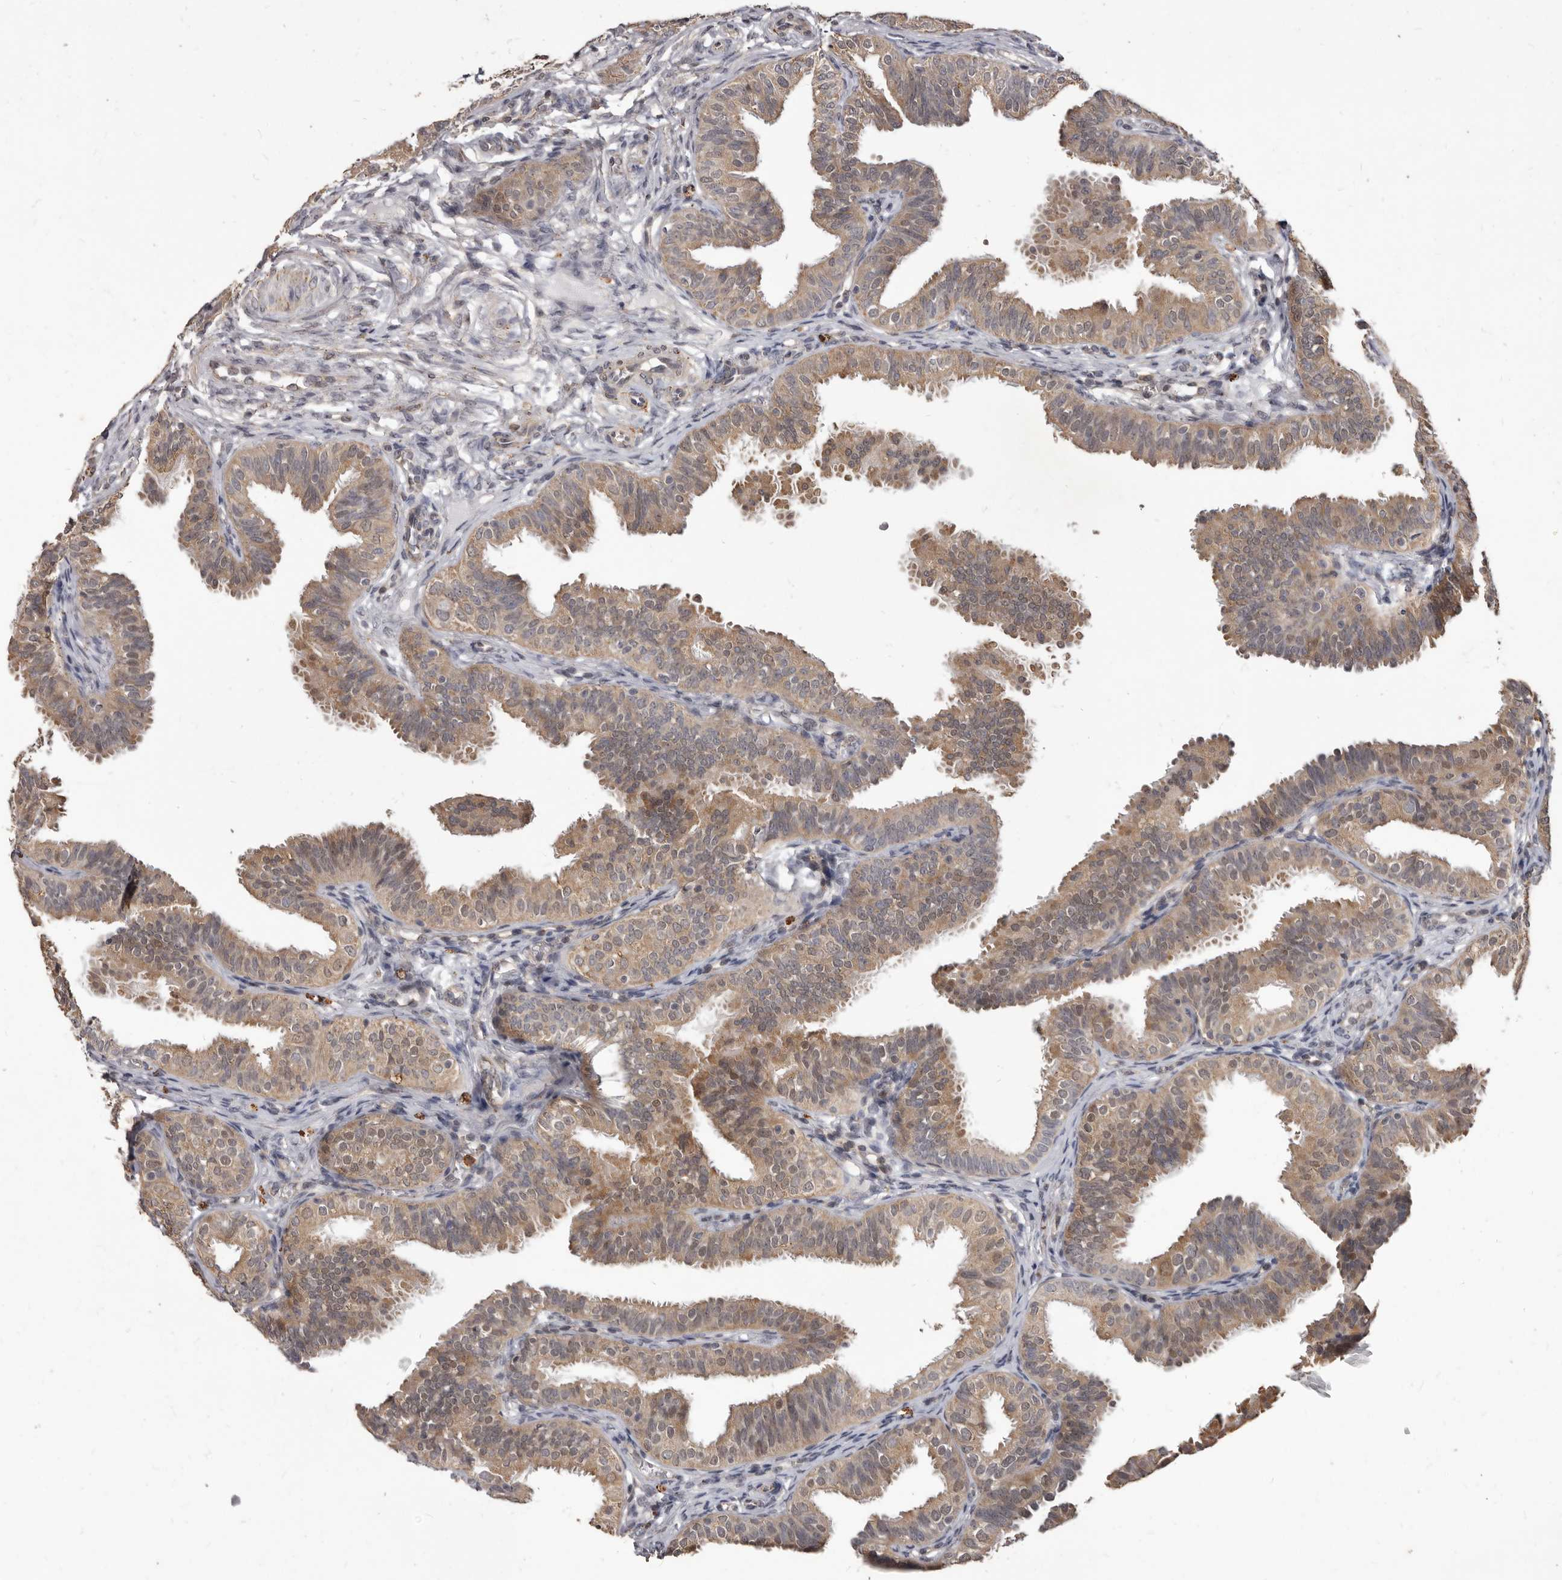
{"staining": {"intensity": "moderate", "quantity": "25%-75%", "location": "cytoplasmic/membranous"}, "tissue": "fallopian tube", "cell_type": "Glandular cells", "image_type": "normal", "snomed": [{"axis": "morphology", "description": "Normal tissue, NOS"}, {"axis": "topography", "description": "Fallopian tube"}], "caption": "Glandular cells demonstrate medium levels of moderate cytoplasmic/membranous expression in approximately 25%-75% of cells in benign fallopian tube. (brown staining indicates protein expression, while blue staining denotes nuclei).", "gene": "ACLY", "patient": {"sex": "female", "age": 35}}